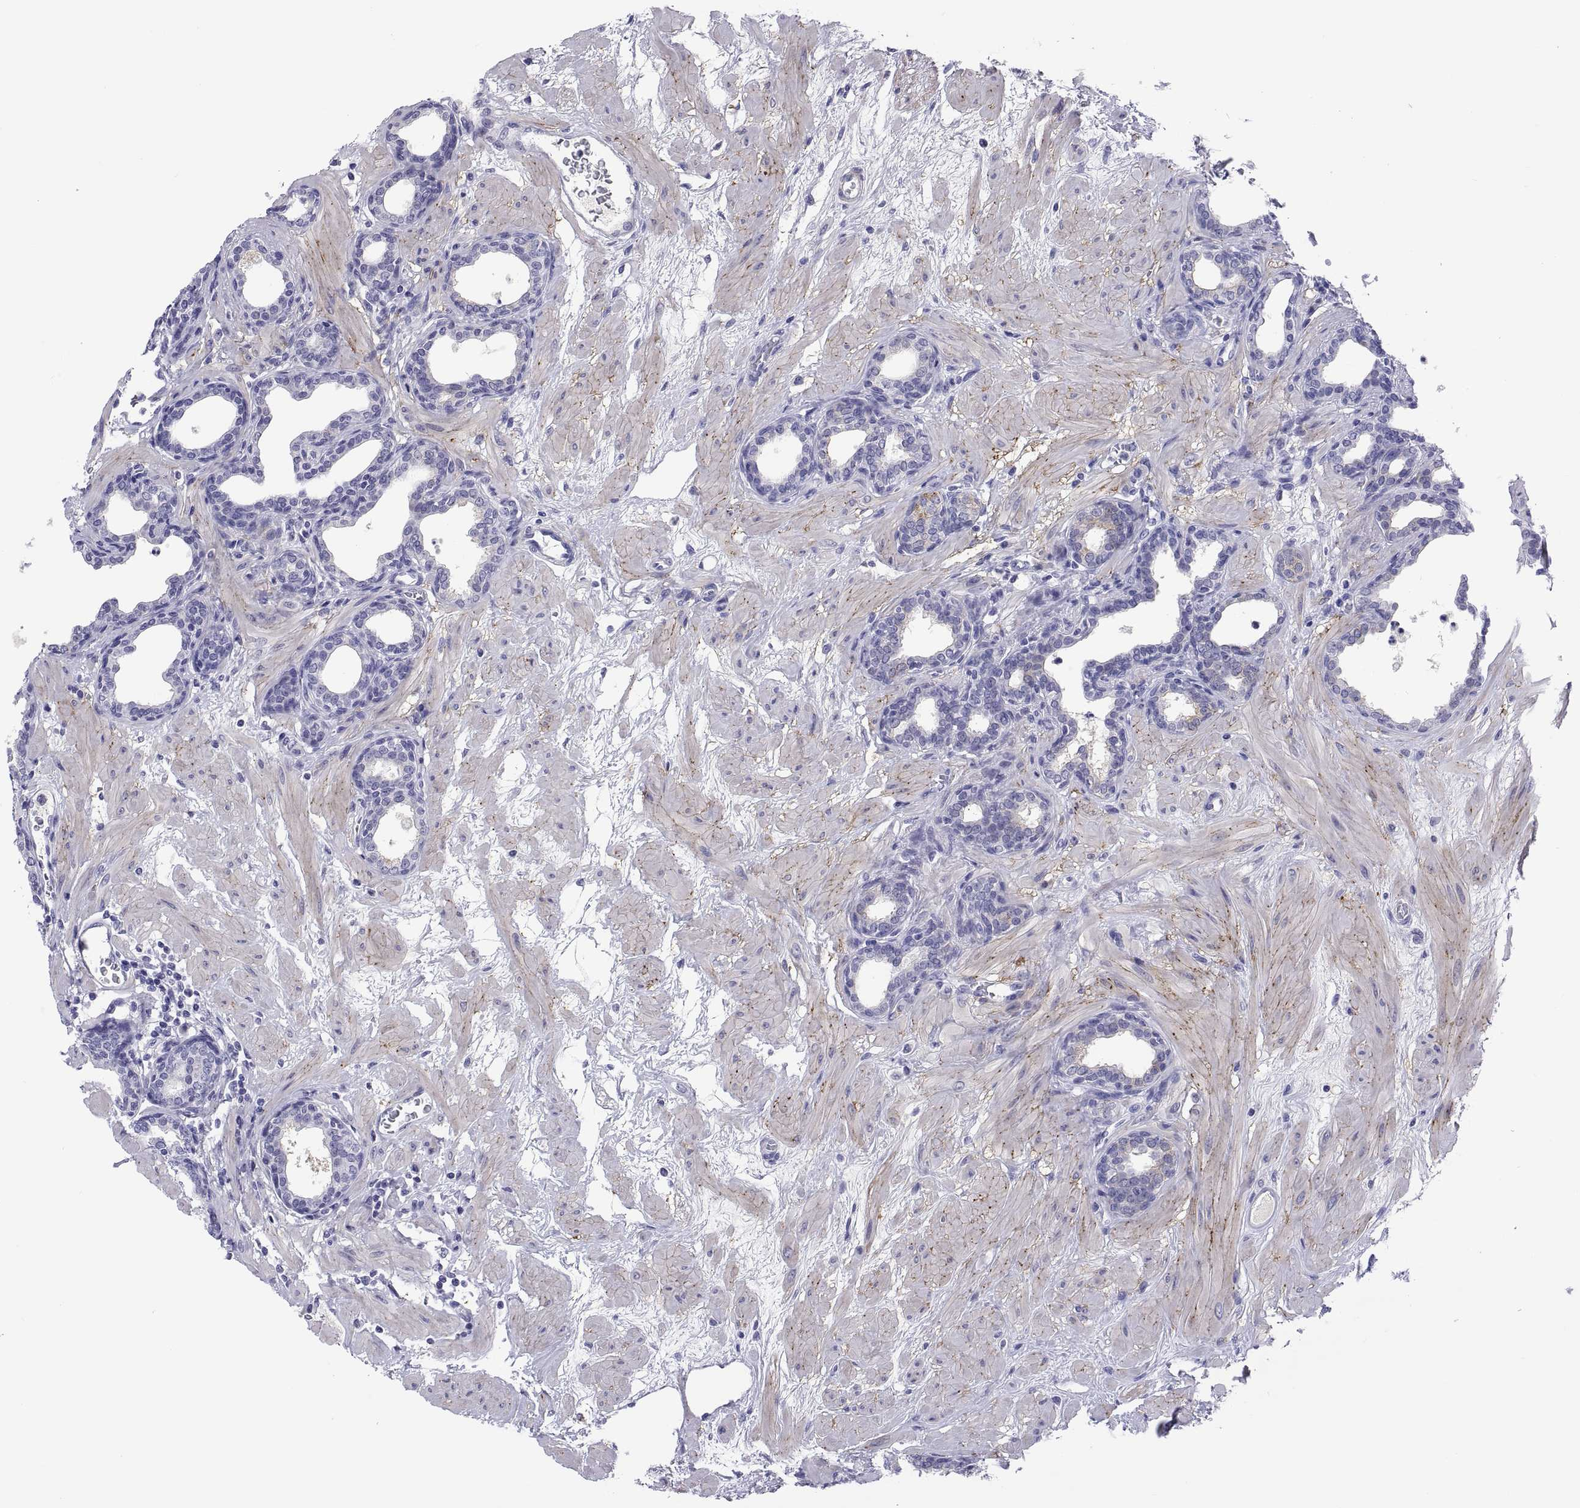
{"staining": {"intensity": "negative", "quantity": "none", "location": "none"}, "tissue": "prostate", "cell_type": "Glandular cells", "image_type": "normal", "snomed": [{"axis": "morphology", "description": "Normal tissue, NOS"}, {"axis": "topography", "description": "Prostate"}], "caption": "Human prostate stained for a protein using IHC displays no staining in glandular cells.", "gene": "CHCT1", "patient": {"sex": "male", "age": 37}}